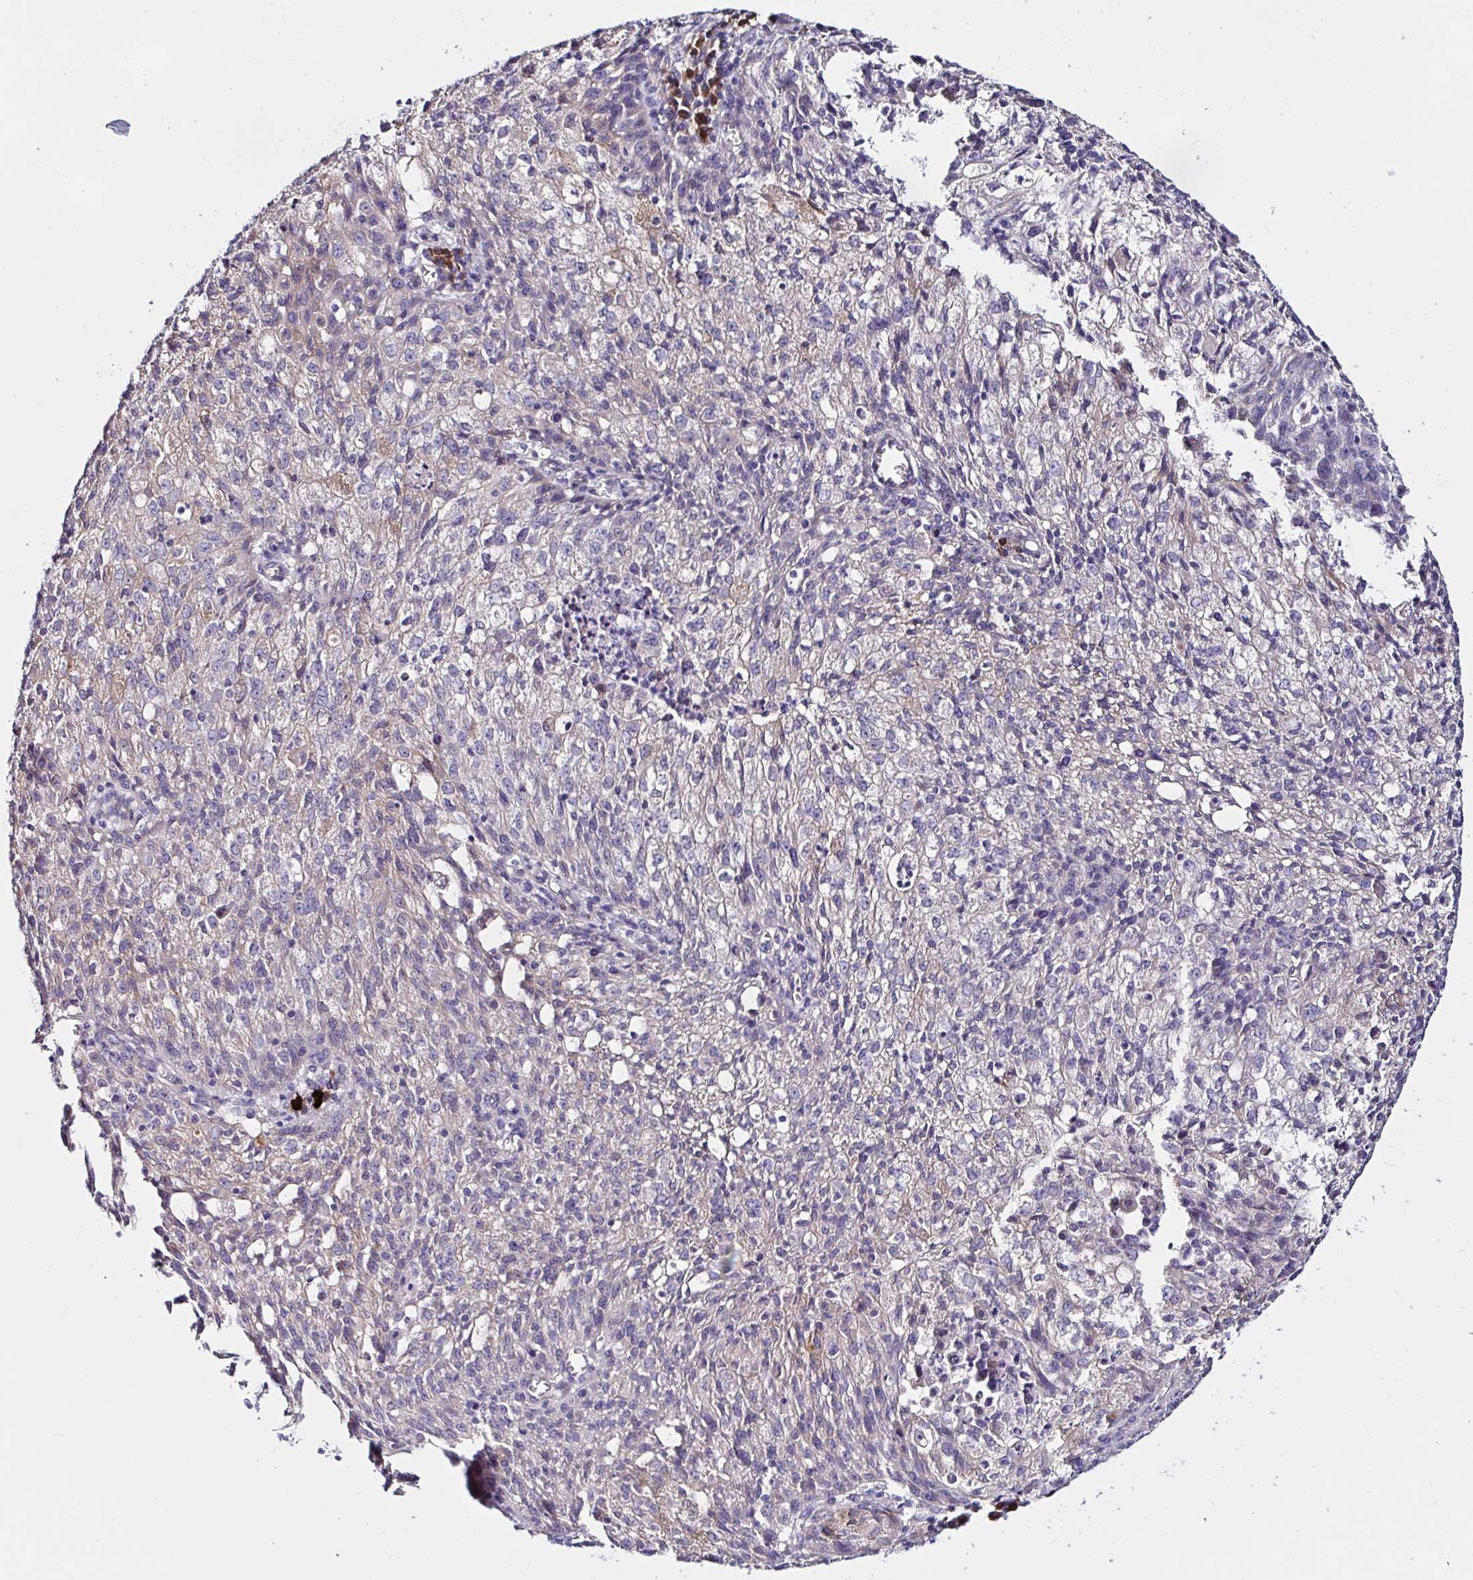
{"staining": {"intensity": "weak", "quantity": "<25%", "location": "cytoplasmic/membranous"}, "tissue": "lung cancer", "cell_type": "Tumor cells", "image_type": "cancer", "snomed": [{"axis": "morphology", "description": "Squamous cell carcinoma, NOS"}, {"axis": "morphology", "description": "Squamous cell carcinoma, metastatic, NOS"}, {"axis": "topography", "description": "Bronchus"}, {"axis": "topography", "description": "Lung"}], "caption": "IHC of human lung cancer (squamous cell carcinoma) exhibits no expression in tumor cells.", "gene": "VSIG2", "patient": {"sex": "male", "age": 62}}